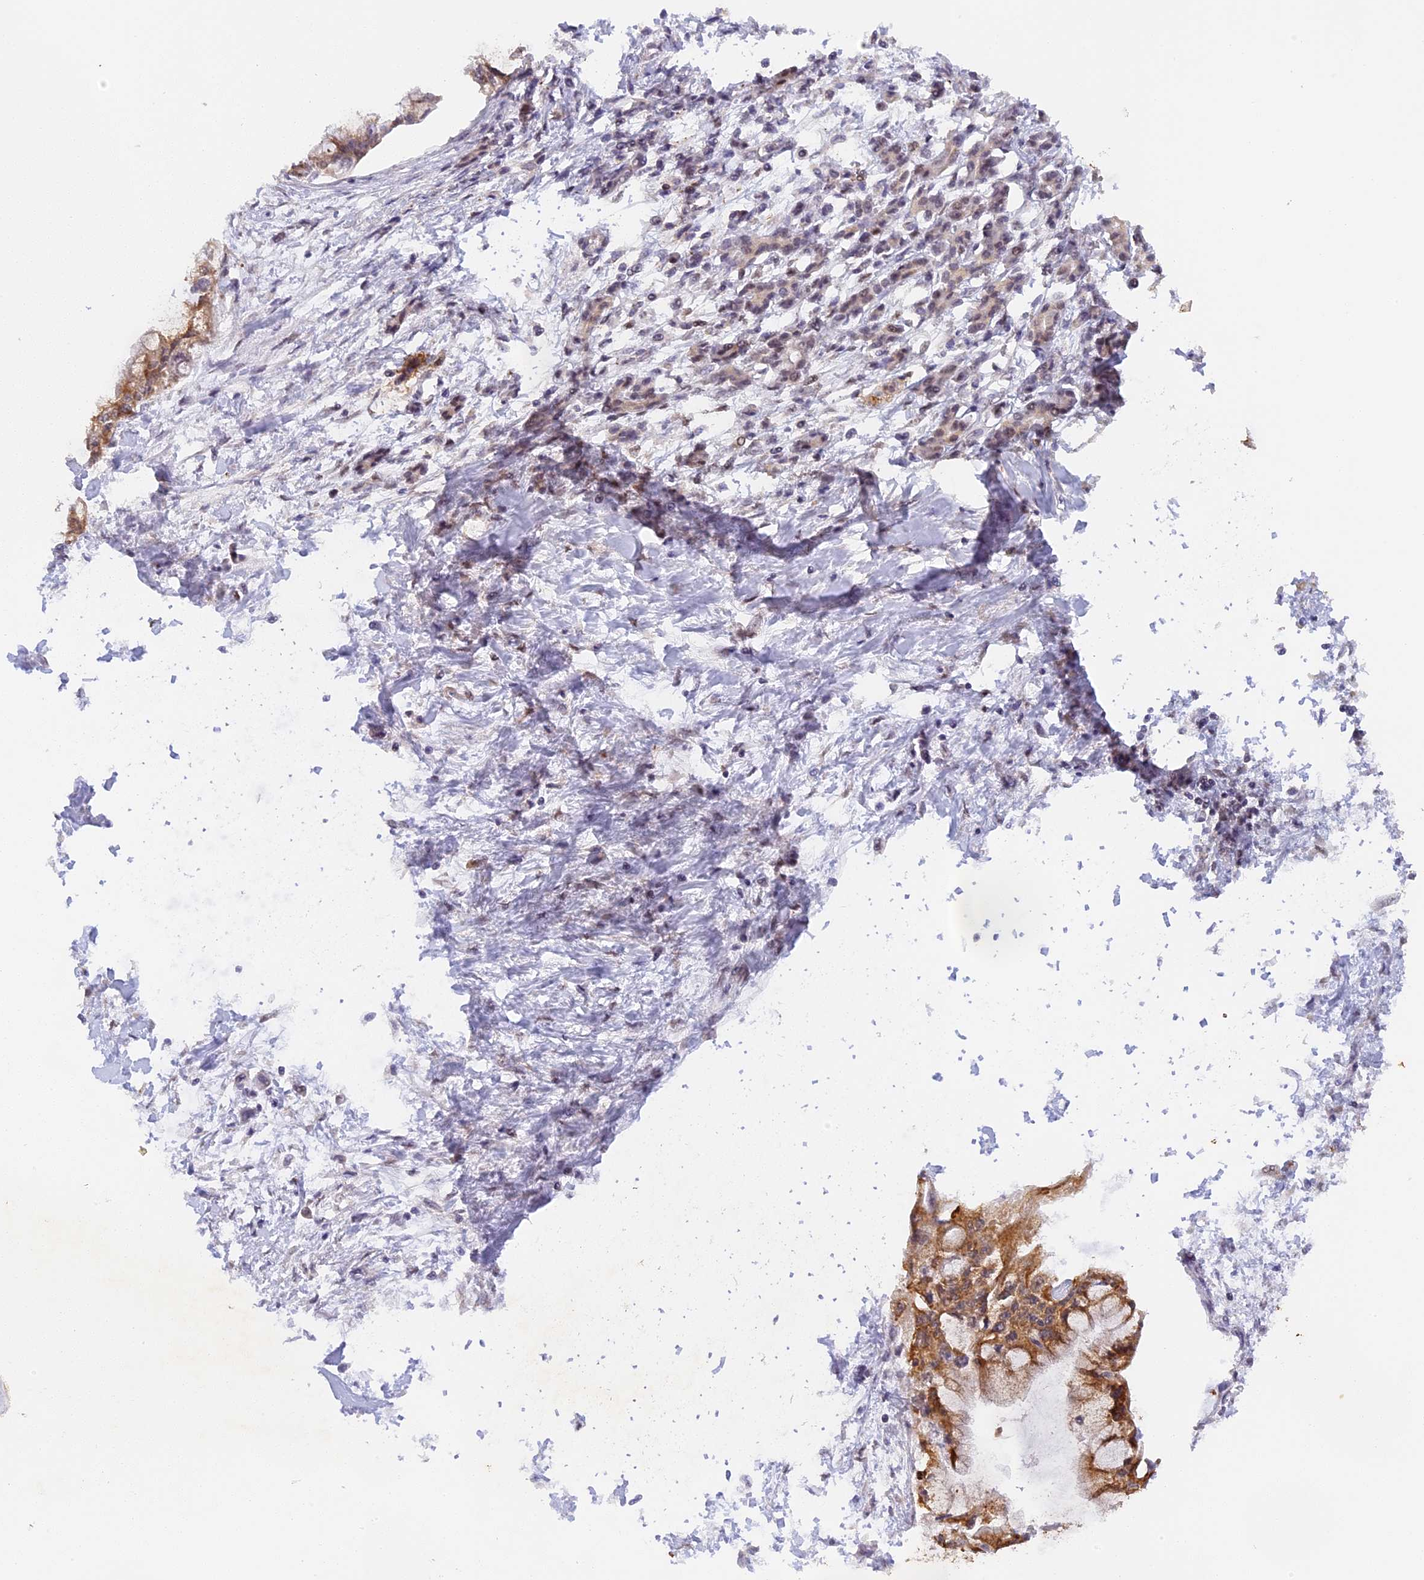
{"staining": {"intensity": "strong", "quantity": ">75%", "location": "cytoplasmic/membranous,nuclear"}, "tissue": "pancreatic cancer", "cell_type": "Tumor cells", "image_type": "cancer", "snomed": [{"axis": "morphology", "description": "Adenocarcinoma, NOS"}, {"axis": "topography", "description": "Pancreas"}], "caption": "IHC of pancreatic cancer (adenocarcinoma) shows high levels of strong cytoplasmic/membranous and nuclear positivity in approximately >75% of tumor cells.", "gene": "MYBL2", "patient": {"sex": "male", "age": 48}}